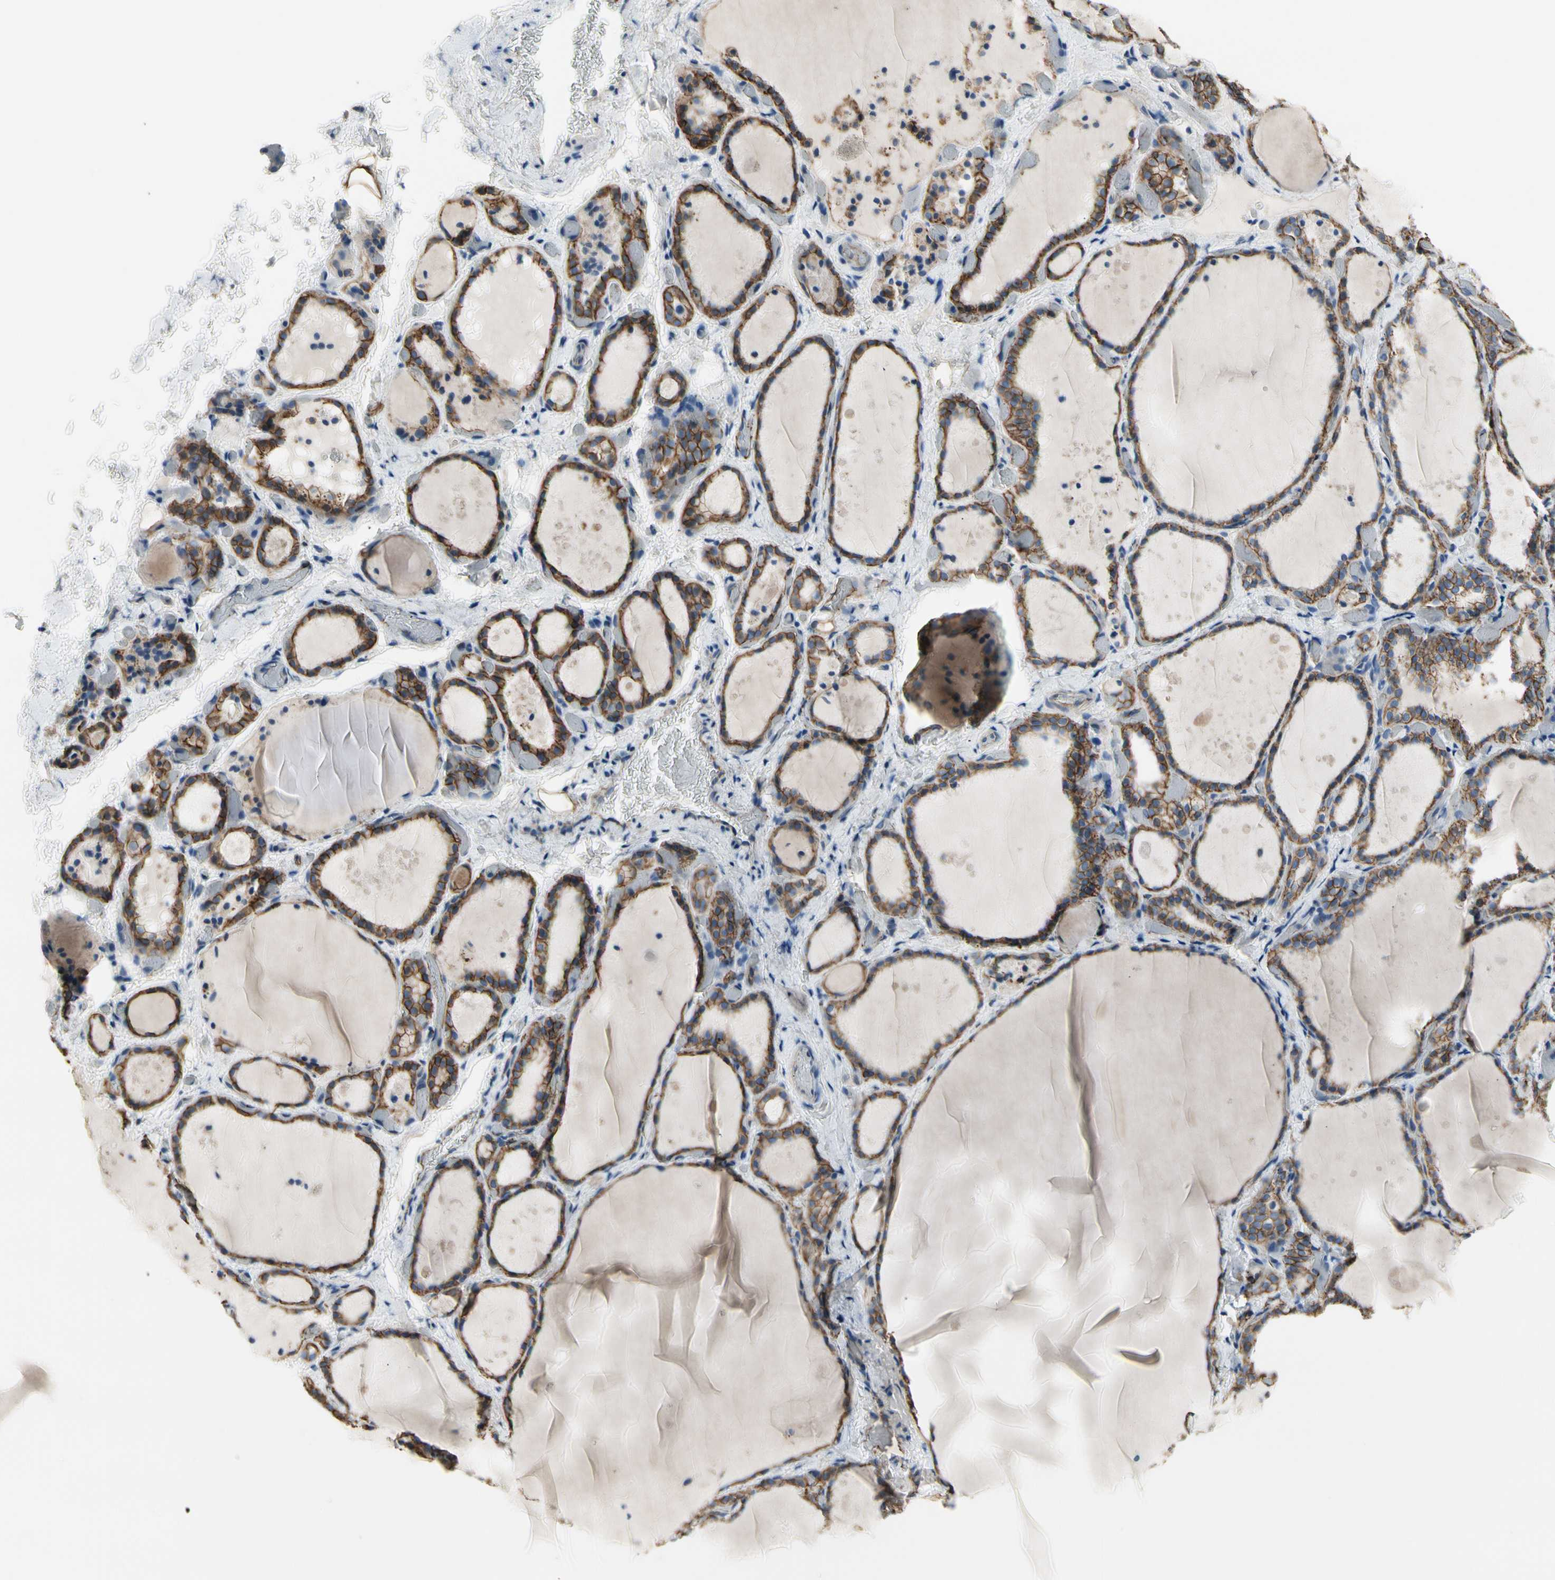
{"staining": {"intensity": "moderate", "quantity": "25%-75%", "location": "cytoplasmic/membranous"}, "tissue": "thyroid gland", "cell_type": "Glandular cells", "image_type": "normal", "snomed": [{"axis": "morphology", "description": "Normal tissue, NOS"}, {"axis": "topography", "description": "Thyroid gland"}], "caption": "The histopathology image reveals a brown stain indicating the presence of a protein in the cytoplasmic/membranous of glandular cells in thyroid gland. Using DAB (3,3'-diaminobenzidine) (brown) and hematoxylin (blue) stains, captured at high magnification using brightfield microscopy.", "gene": "LGR6", "patient": {"sex": "female", "age": 44}}